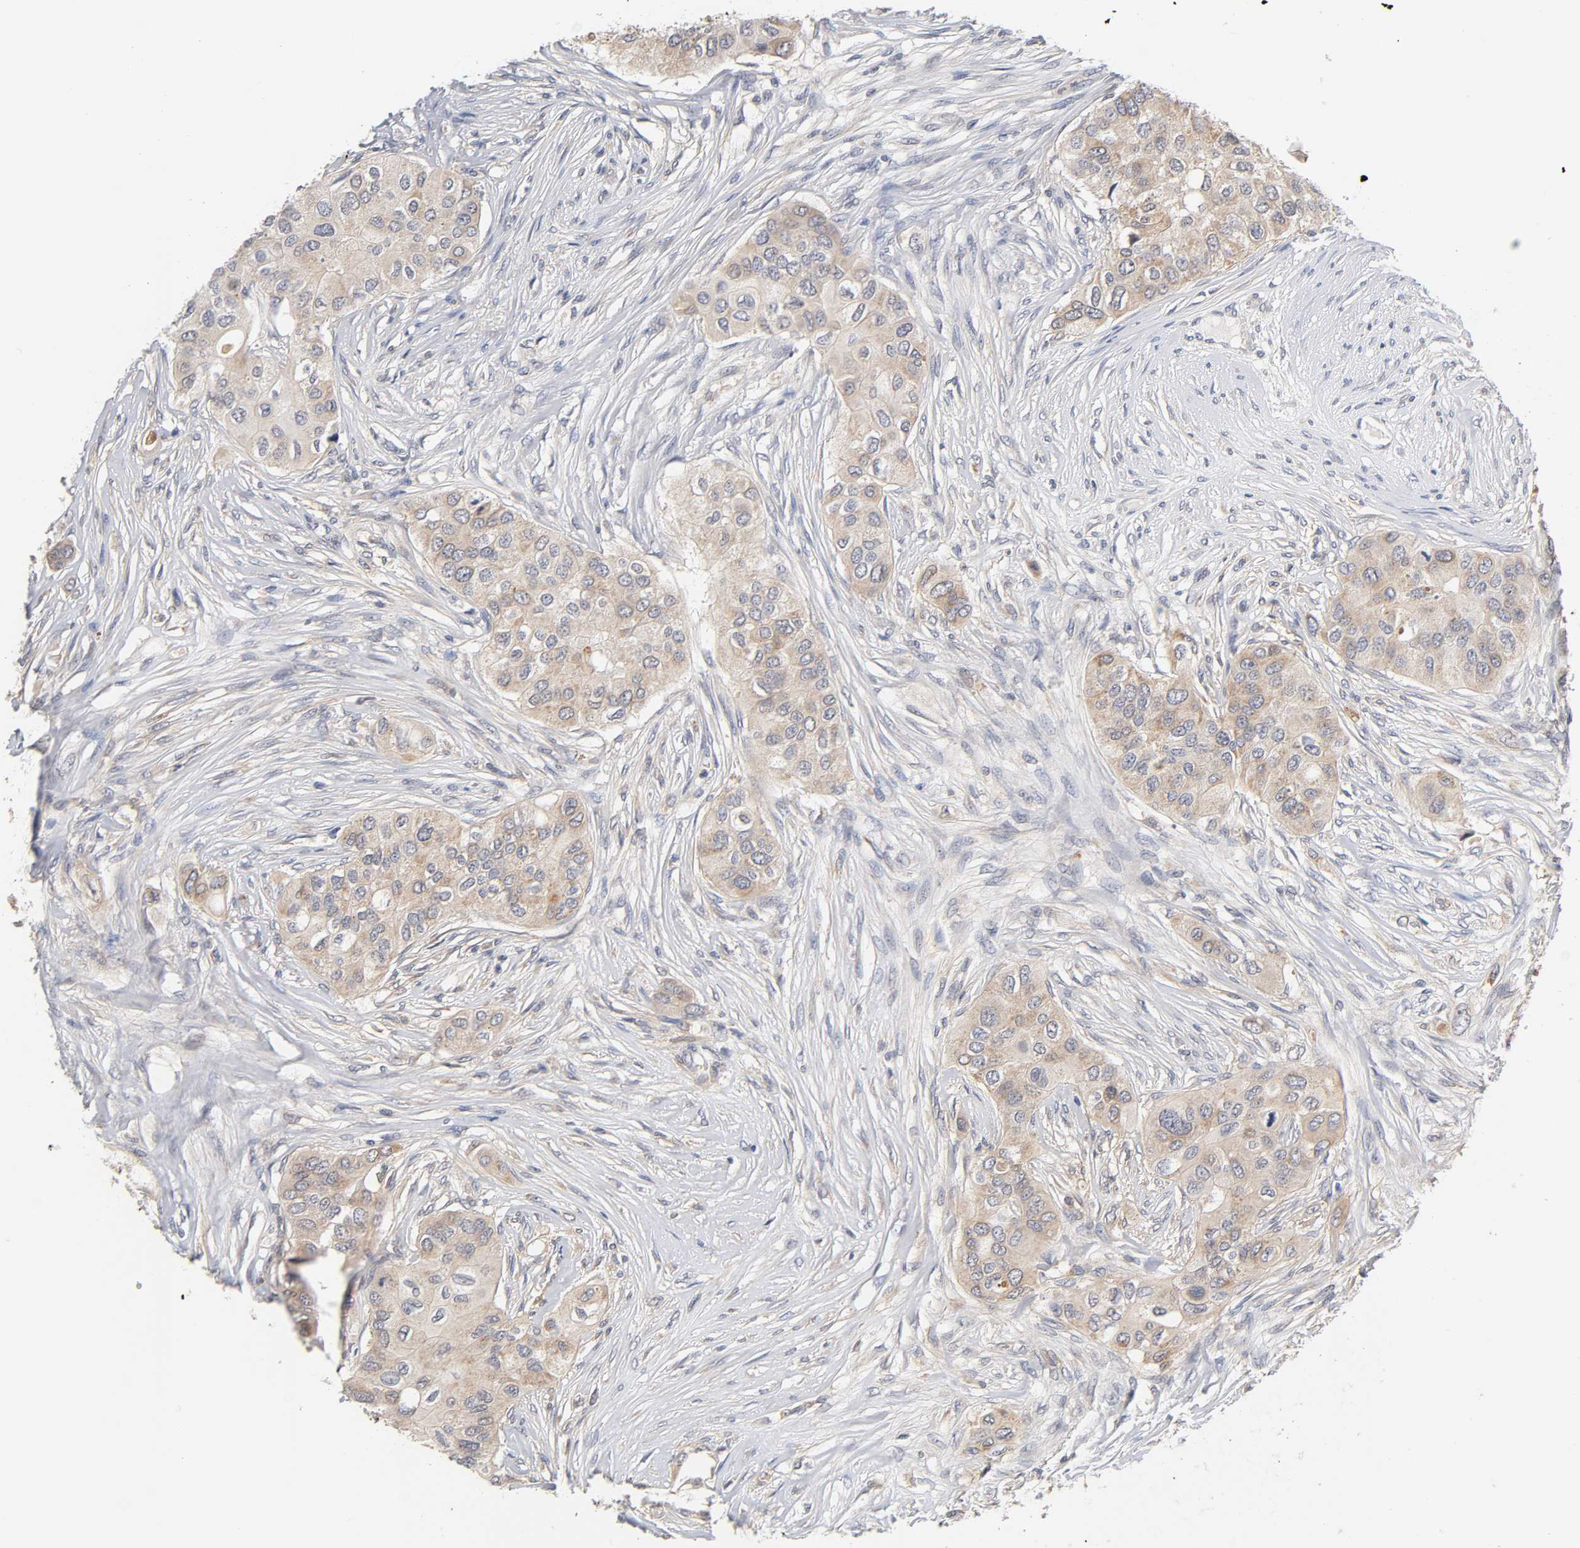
{"staining": {"intensity": "weak", "quantity": ">75%", "location": "cytoplasmic/membranous"}, "tissue": "breast cancer", "cell_type": "Tumor cells", "image_type": "cancer", "snomed": [{"axis": "morphology", "description": "Normal tissue, NOS"}, {"axis": "morphology", "description": "Duct carcinoma"}, {"axis": "topography", "description": "Breast"}], "caption": "Immunohistochemical staining of human breast invasive ductal carcinoma shows low levels of weak cytoplasmic/membranous expression in approximately >75% of tumor cells.", "gene": "CXADR", "patient": {"sex": "female", "age": 49}}